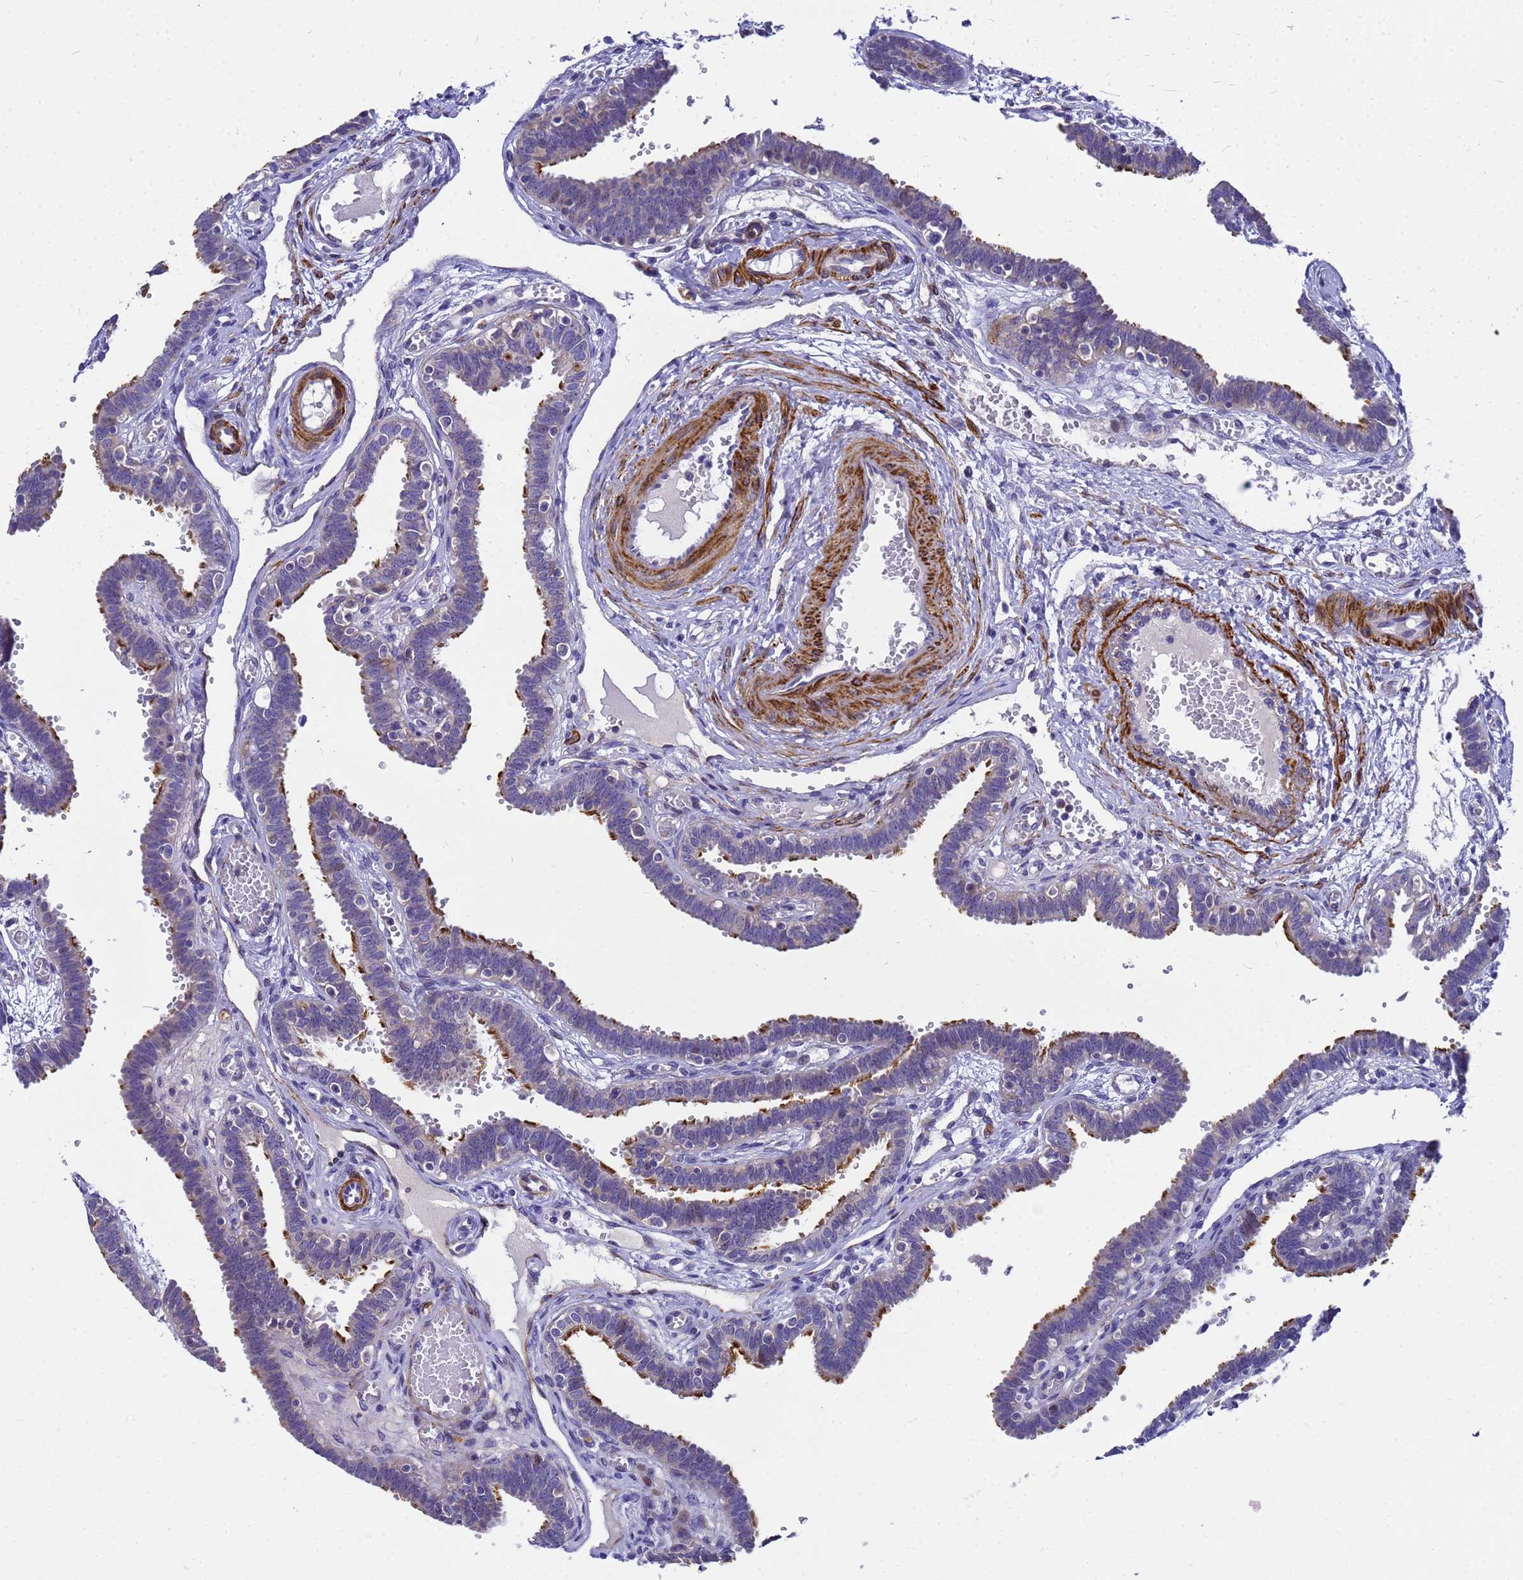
{"staining": {"intensity": "strong", "quantity": "25%-75%", "location": "cytoplasmic/membranous"}, "tissue": "fallopian tube", "cell_type": "Glandular cells", "image_type": "normal", "snomed": [{"axis": "morphology", "description": "Normal tissue, NOS"}, {"axis": "topography", "description": "Fallopian tube"}, {"axis": "topography", "description": "Placenta"}], "caption": "The immunohistochemical stain highlights strong cytoplasmic/membranous expression in glandular cells of normal fallopian tube. (DAB = brown stain, brightfield microscopy at high magnification).", "gene": "POP7", "patient": {"sex": "female", "age": 32}}